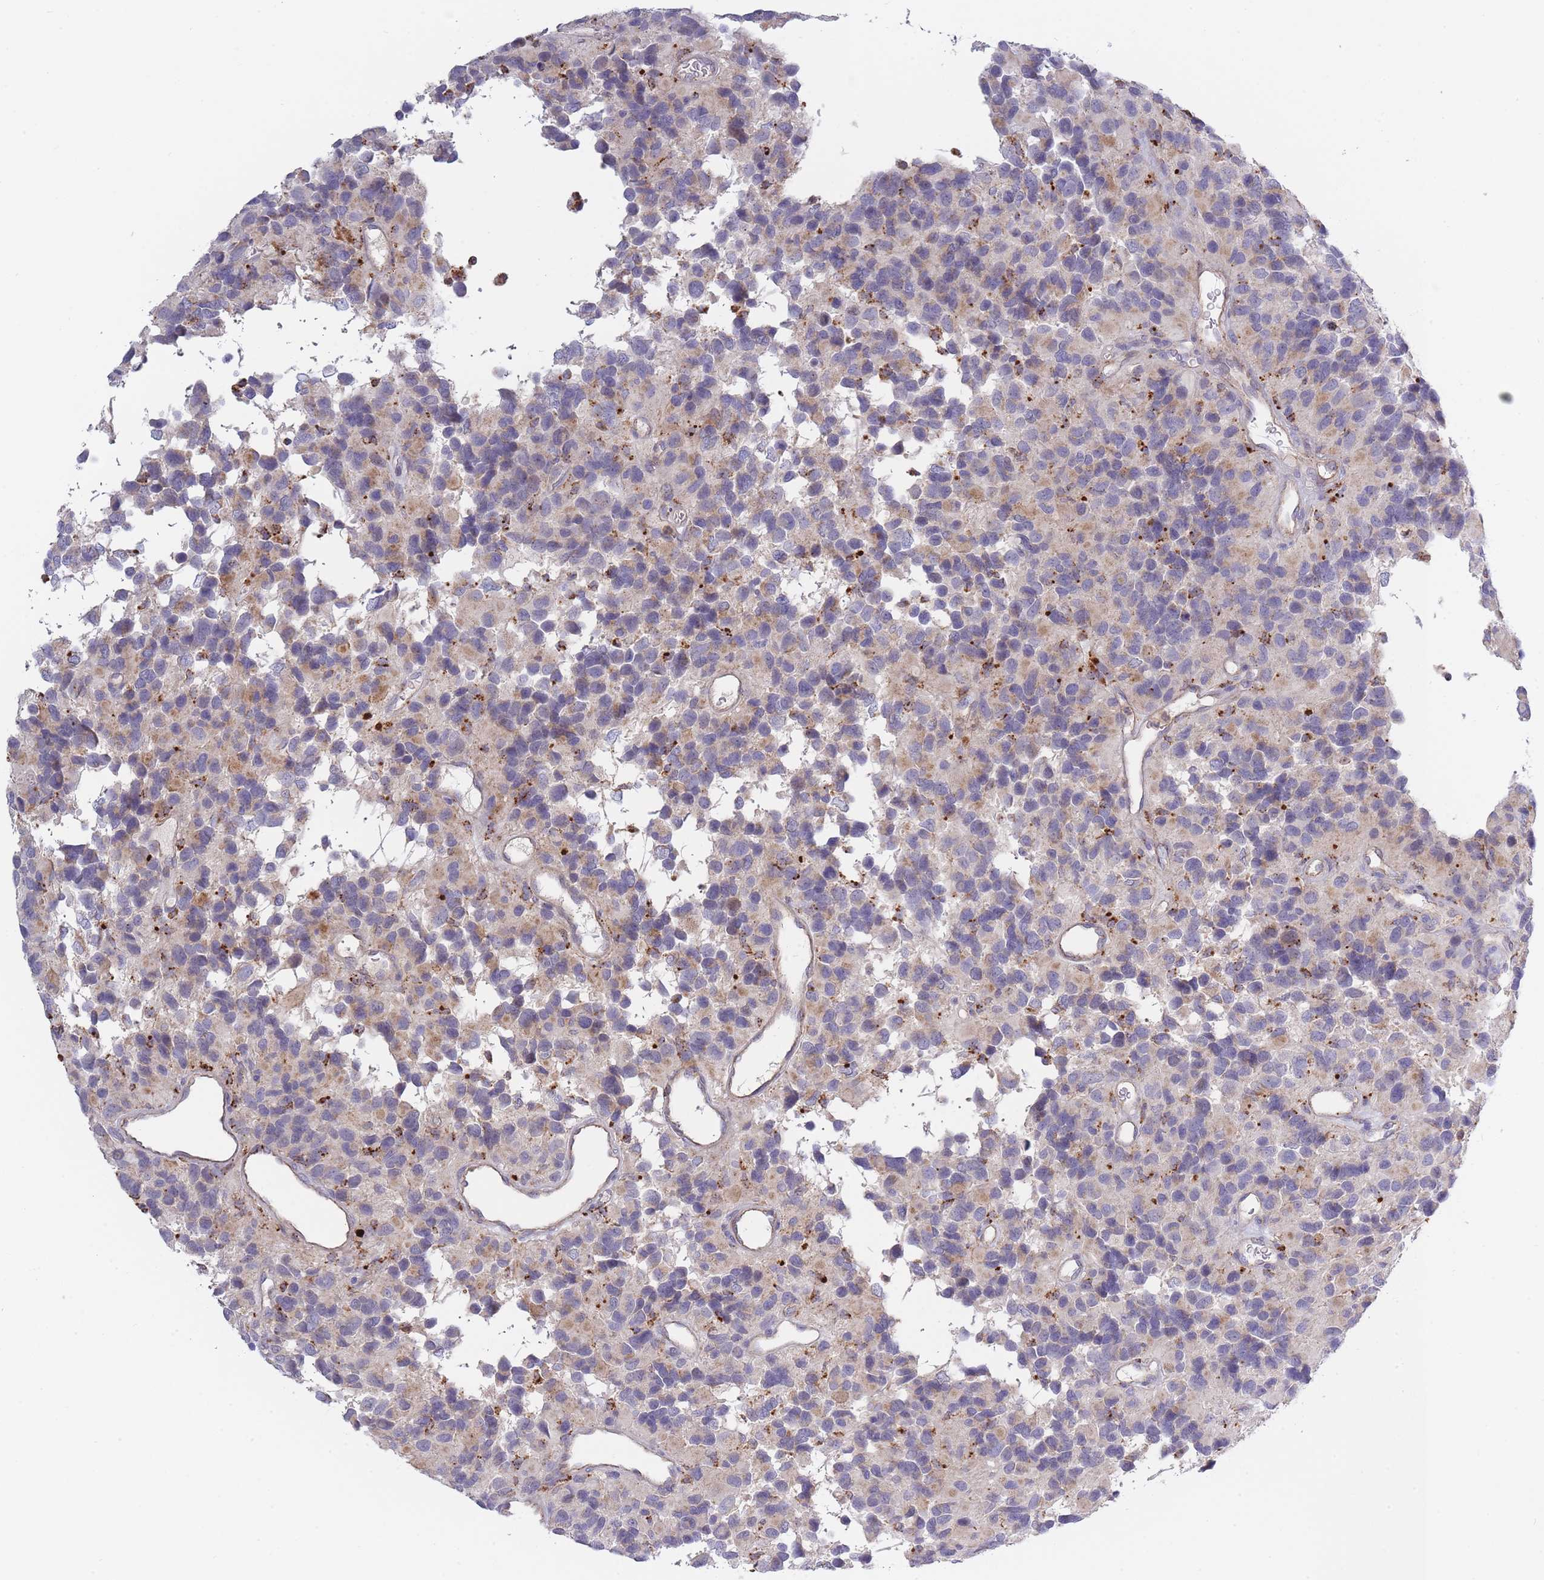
{"staining": {"intensity": "negative", "quantity": "none", "location": "none"}, "tissue": "glioma", "cell_type": "Tumor cells", "image_type": "cancer", "snomed": [{"axis": "morphology", "description": "Glioma, malignant, High grade"}, {"axis": "topography", "description": "Brain"}], "caption": "The image demonstrates no staining of tumor cells in high-grade glioma (malignant).", "gene": "TRIM61", "patient": {"sex": "male", "age": 77}}